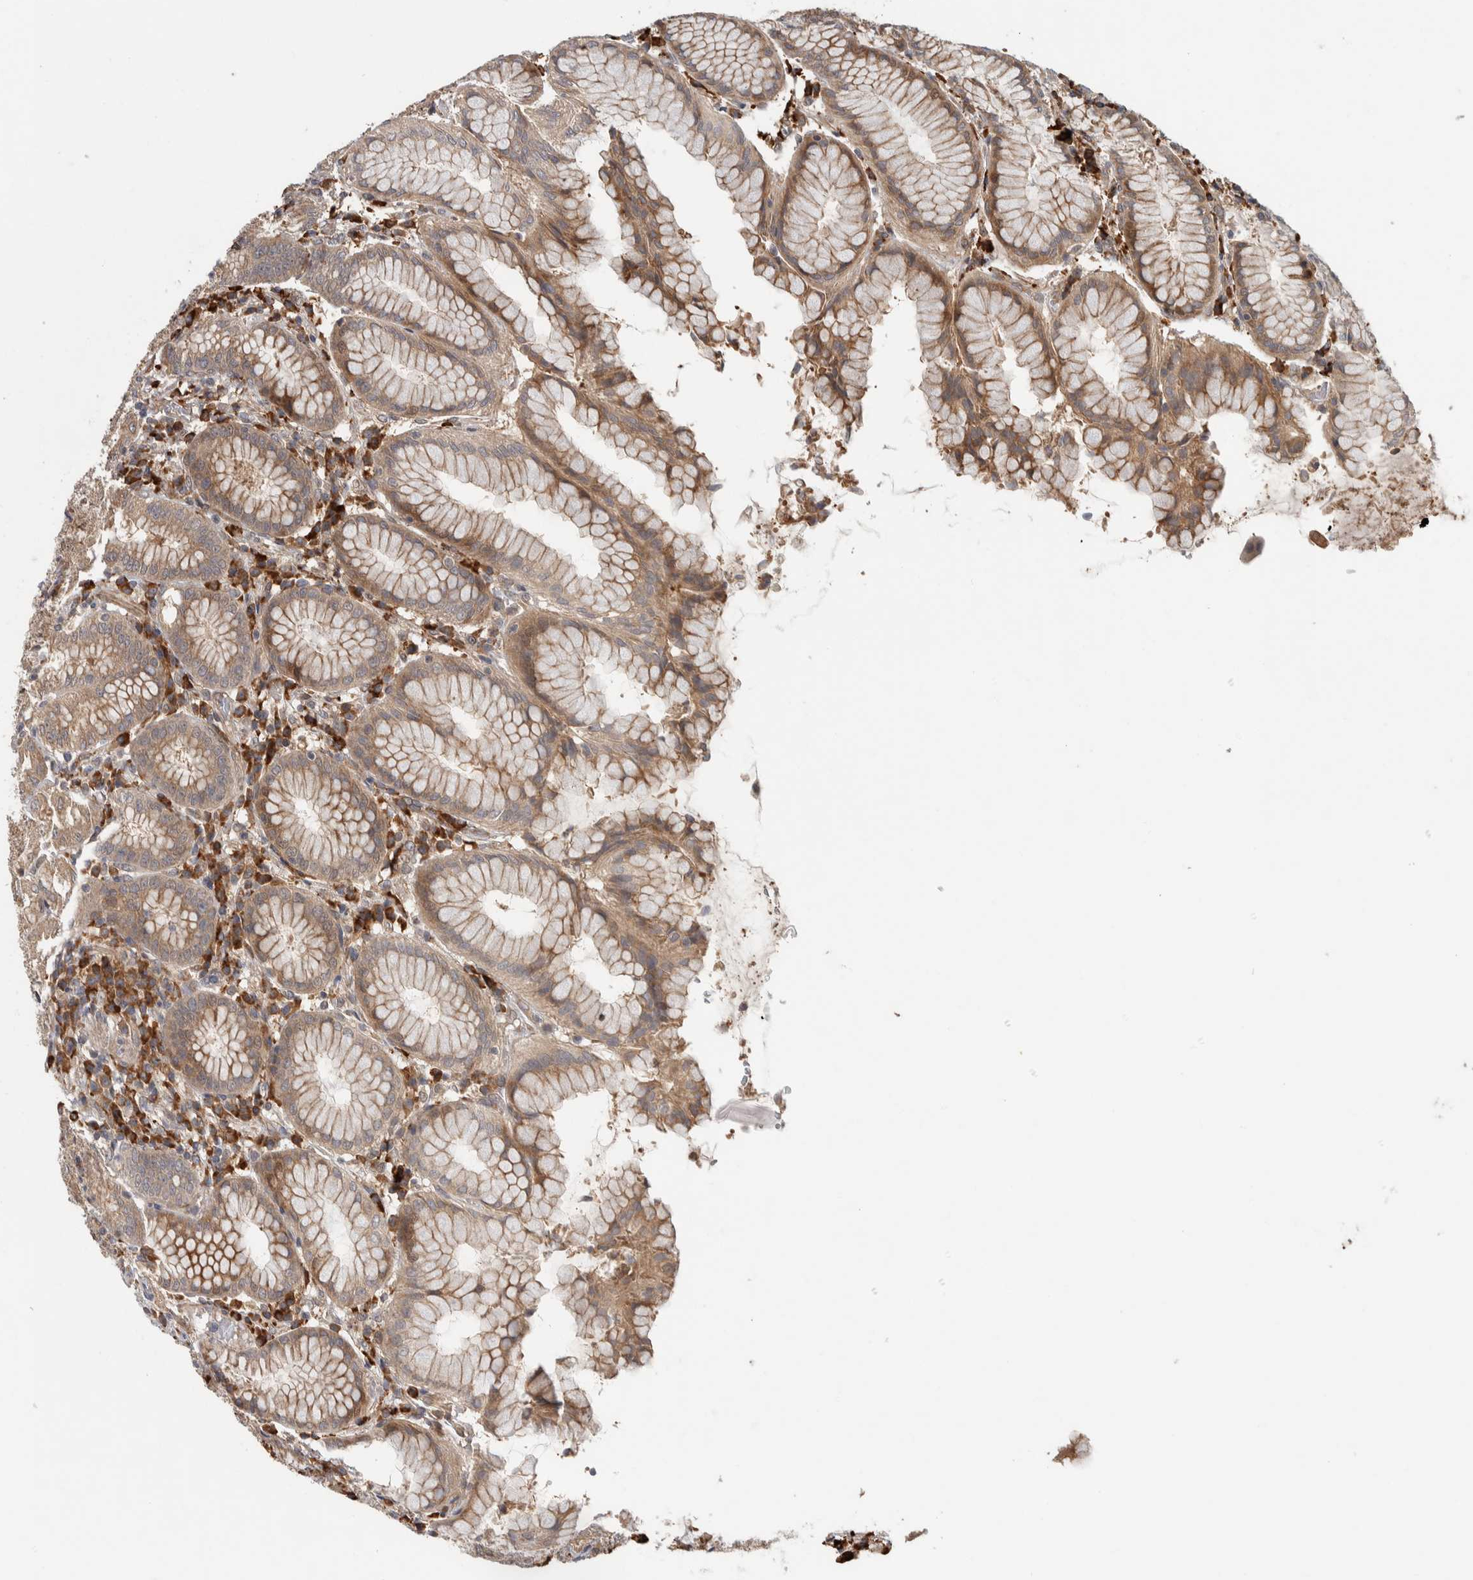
{"staining": {"intensity": "moderate", "quantity": ">75%", "location": "cytoplasmic/membranous"}, "tissue": "stomach", "cell_type": "Glandular cells", "image_type": "normal", "snomed": [{"axis": "morphology", "description": "Normal tissue, NOS"}, {"axis": "topography", "description": "Stomach"}, {"axis": "topography", "description": "Stomach, lower"}], "caption": "Immunohistochemistry (IHC) photomicrograph of normal stomach: stomach stained using IHC reveals medium levels of moderate protein expression localized specifically in the cytoplasmic/membranous of glandular cells, appearing as a cytoplasmic/membranous brown color.", "gene": "TBC1D31", "patient": {"sex": "female", "age": 56}}